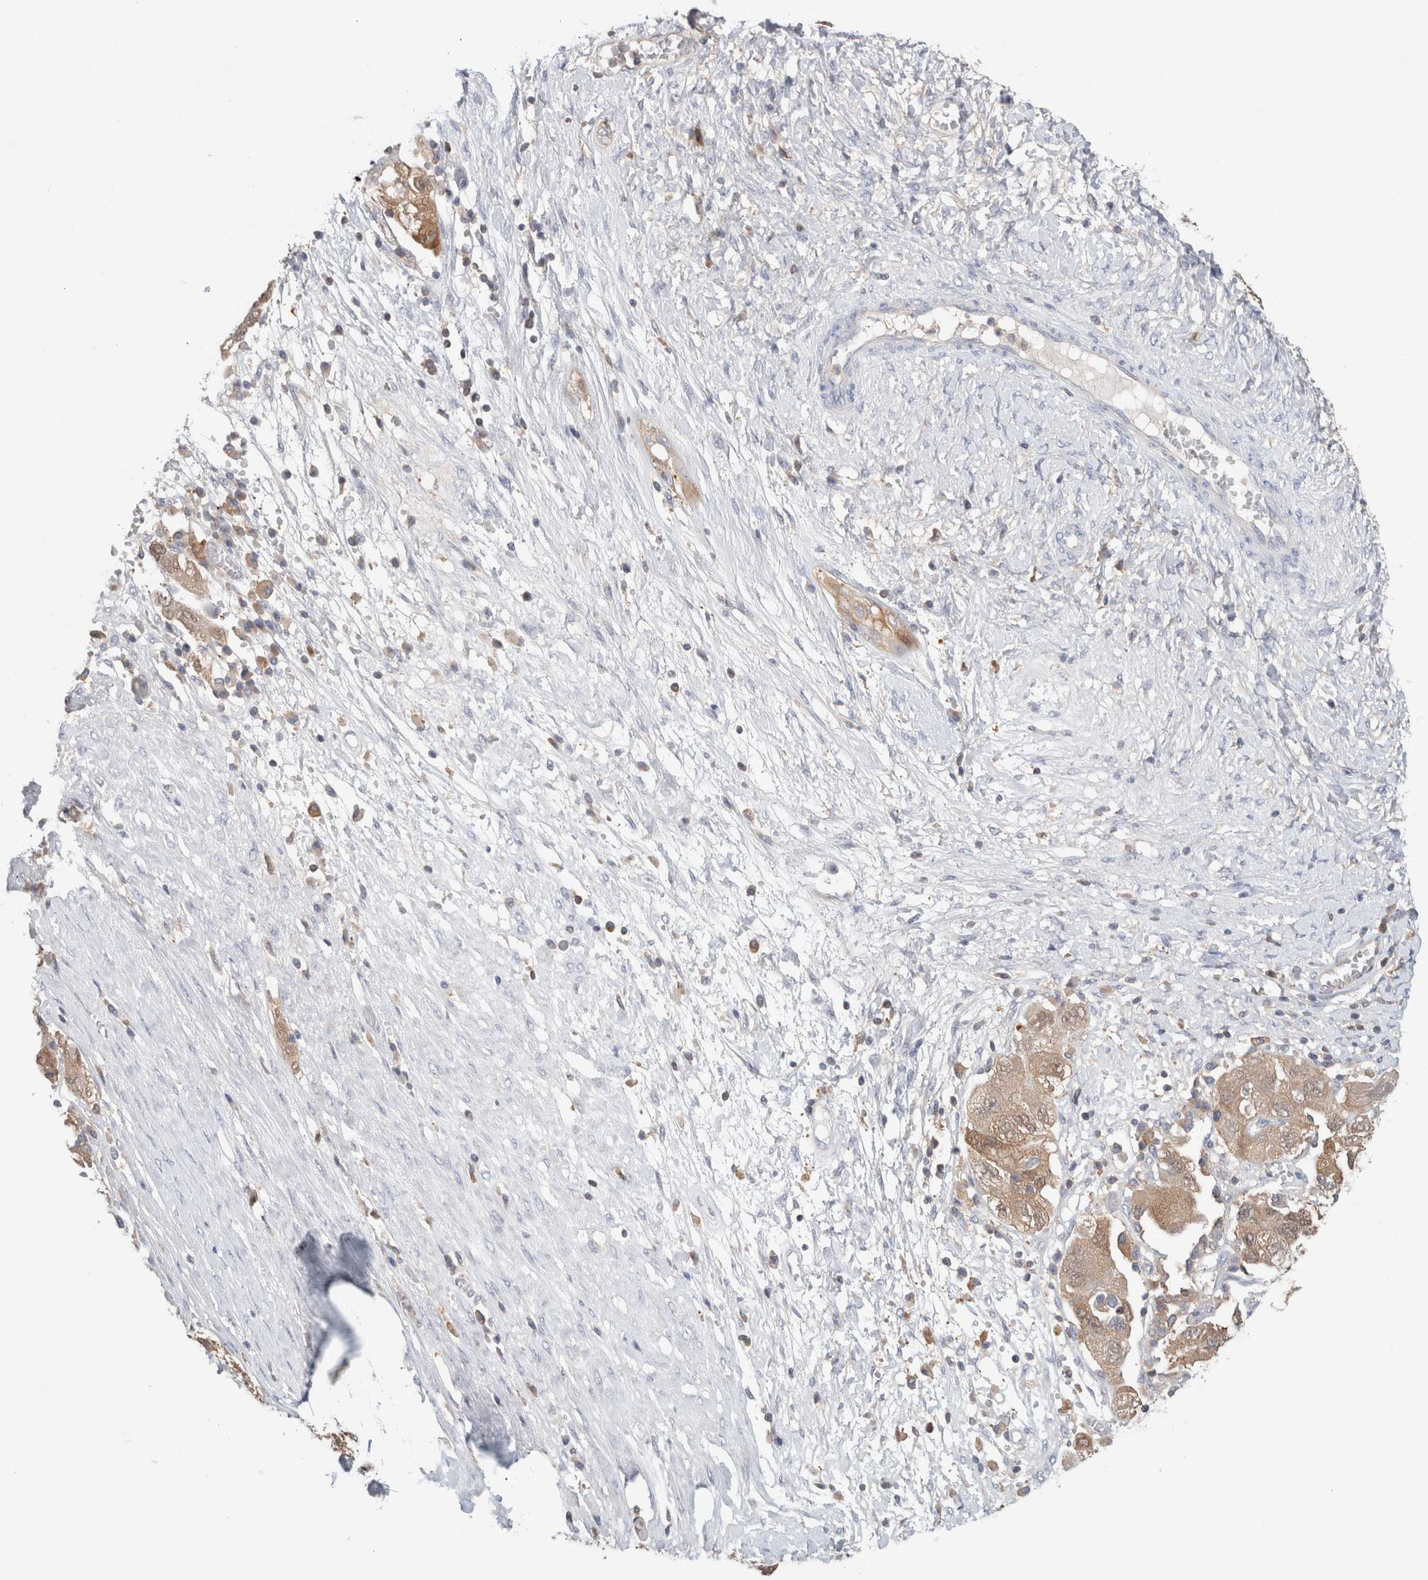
{"staining": {"intensity": "moderate", "quantity": ">75%", "location": "cytoplasmic/membranous"}, "tissue": "ovarian cancer", "cell_type": "Tumor cells", "image_type": "cancer", "snomed": [{"axis": "morphology", "description": "Carcinoma, NOS"}, {"axis": "morphology", "description": "Cystadenocarcinoma, serous, NOS"}, {"axis": "topography", "description": "Ovary"}], "caption": "Immunohistochemical staining of ovarian serous cystadenocarcinoma shows medium levels of moderate cytoplasmic/membranous staining in about >75% of tumor cells.", "gene": "KLHL14", "patient": {"sex": "female", "age": 69}}